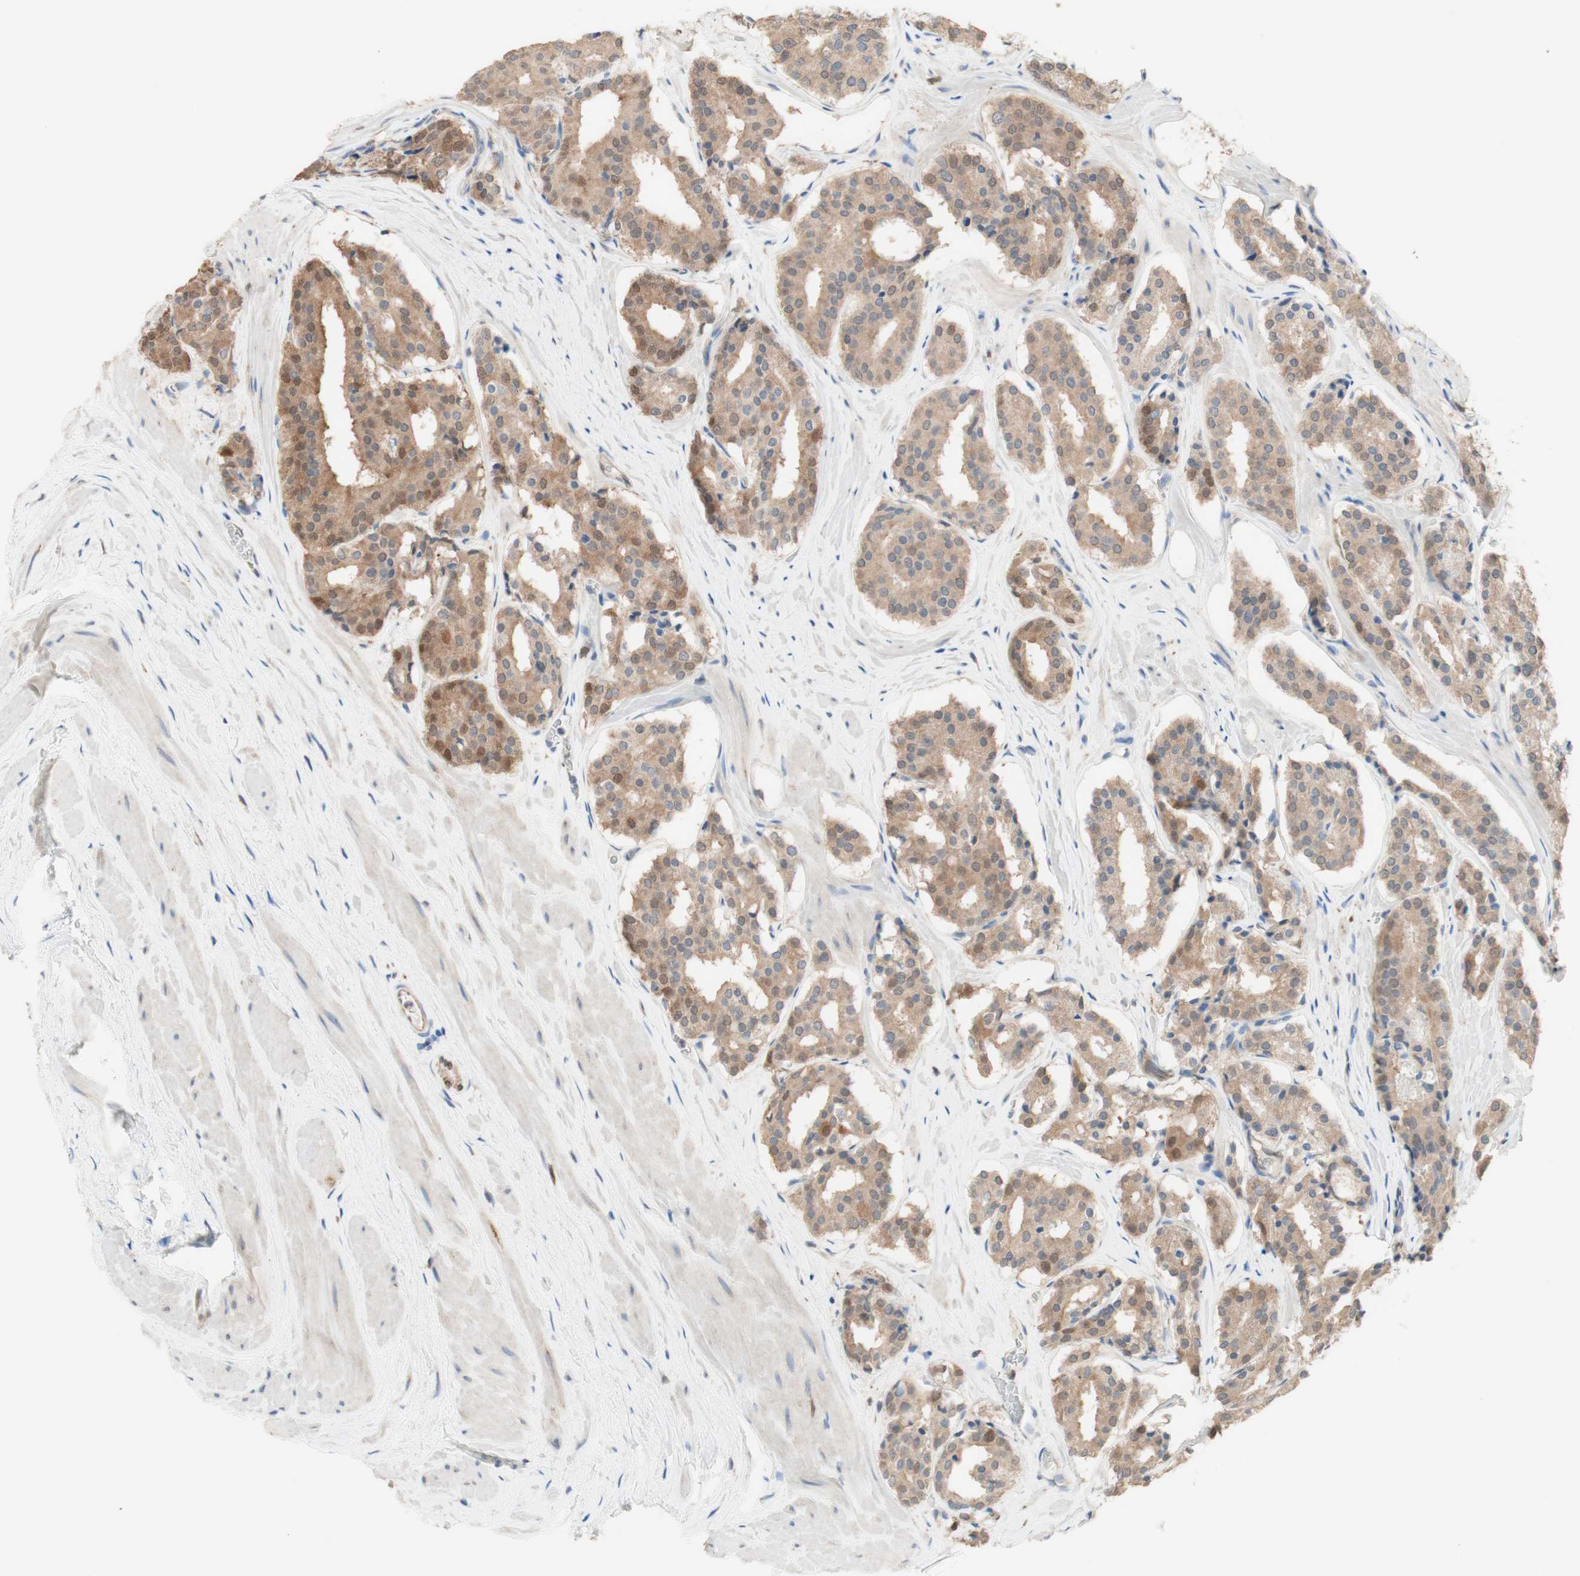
{"staining": {"intensity": "moderate", "quantity": ">75%", "location": "cytoplasmic/membranous"}, "tissue": "prostate cancer", "cell_type": "Tumor cells", "image_type": "cancer", "snomed": [{"axis": "morphology", "description": "Adenocarcinoma, High grade"}, {"axis": "topography", "description": "Prostate"}], "caption": "Moderate cytoplasmic/membranous positivity is identified in approximately >75% of tumor cells in prostate high-grade adenocarcinoma.", "gene": "COMT", "patient": {"sex": "male", "age": 60}}